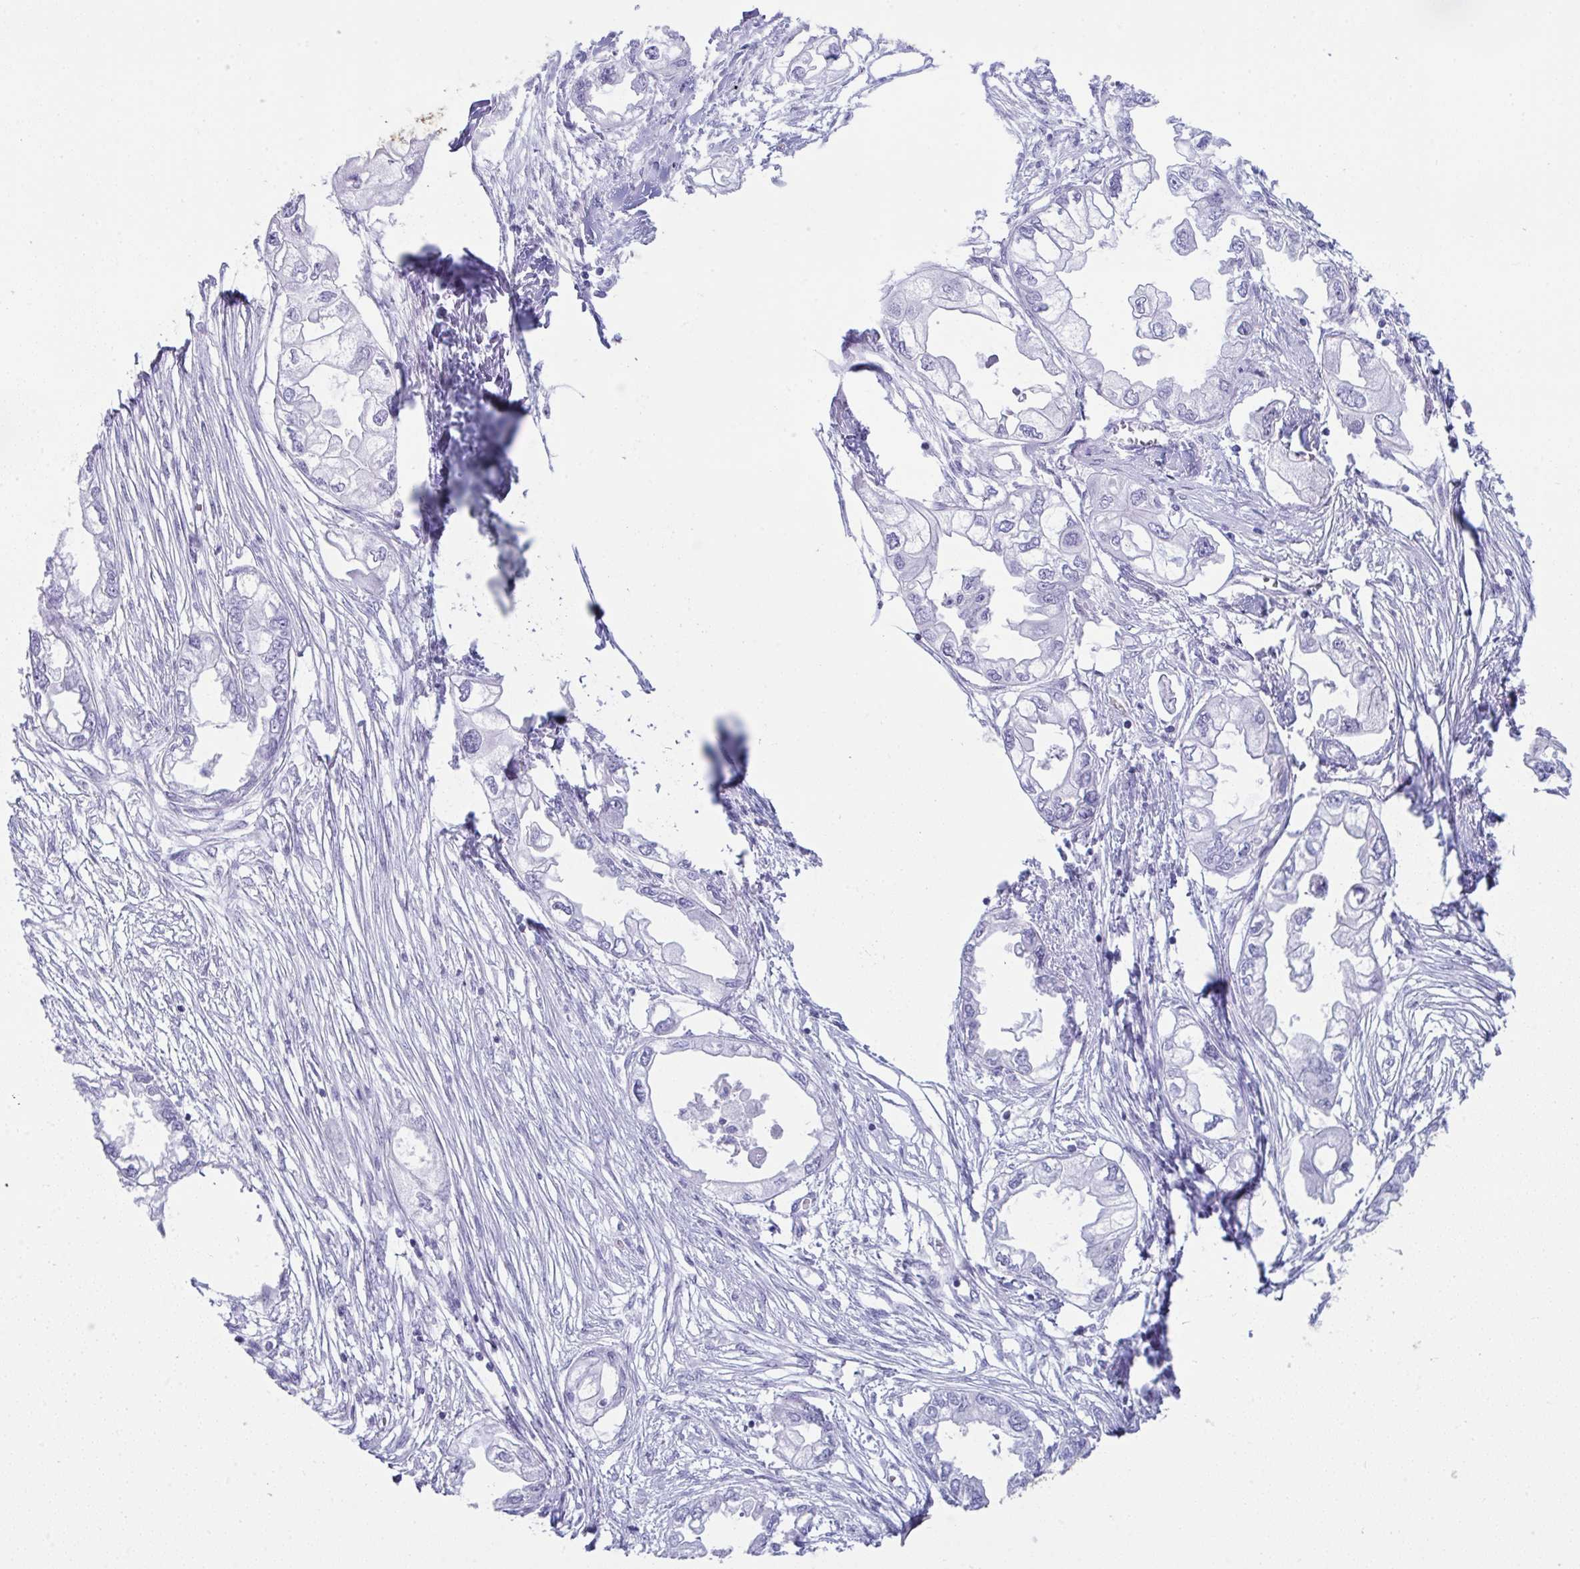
{"staining": {"intensity": "negative", "quantity": "none", "location": "none"}, "tissue": "endometrial cancer", "cell_type": "Tumor cells", "image_type": "cancer", "snomed": [{"axis": "morphology", "description": "Adenocarcinoma, NOS"}, {"axis": "morphology", "description": "Adenocarcinoma, metastatic, NOS"}, {"axis": "topography", "description": "Adipose tissue"}, {"axis": "topography", "description": "Endometrium"}], "caption": "Immunohistochemical staining of human adenocarcinoma (endometrial) reveals no significant staining in tumor cells.", "gene": "JCHAIN", "patient": {"sex": "female", "age": 67}}